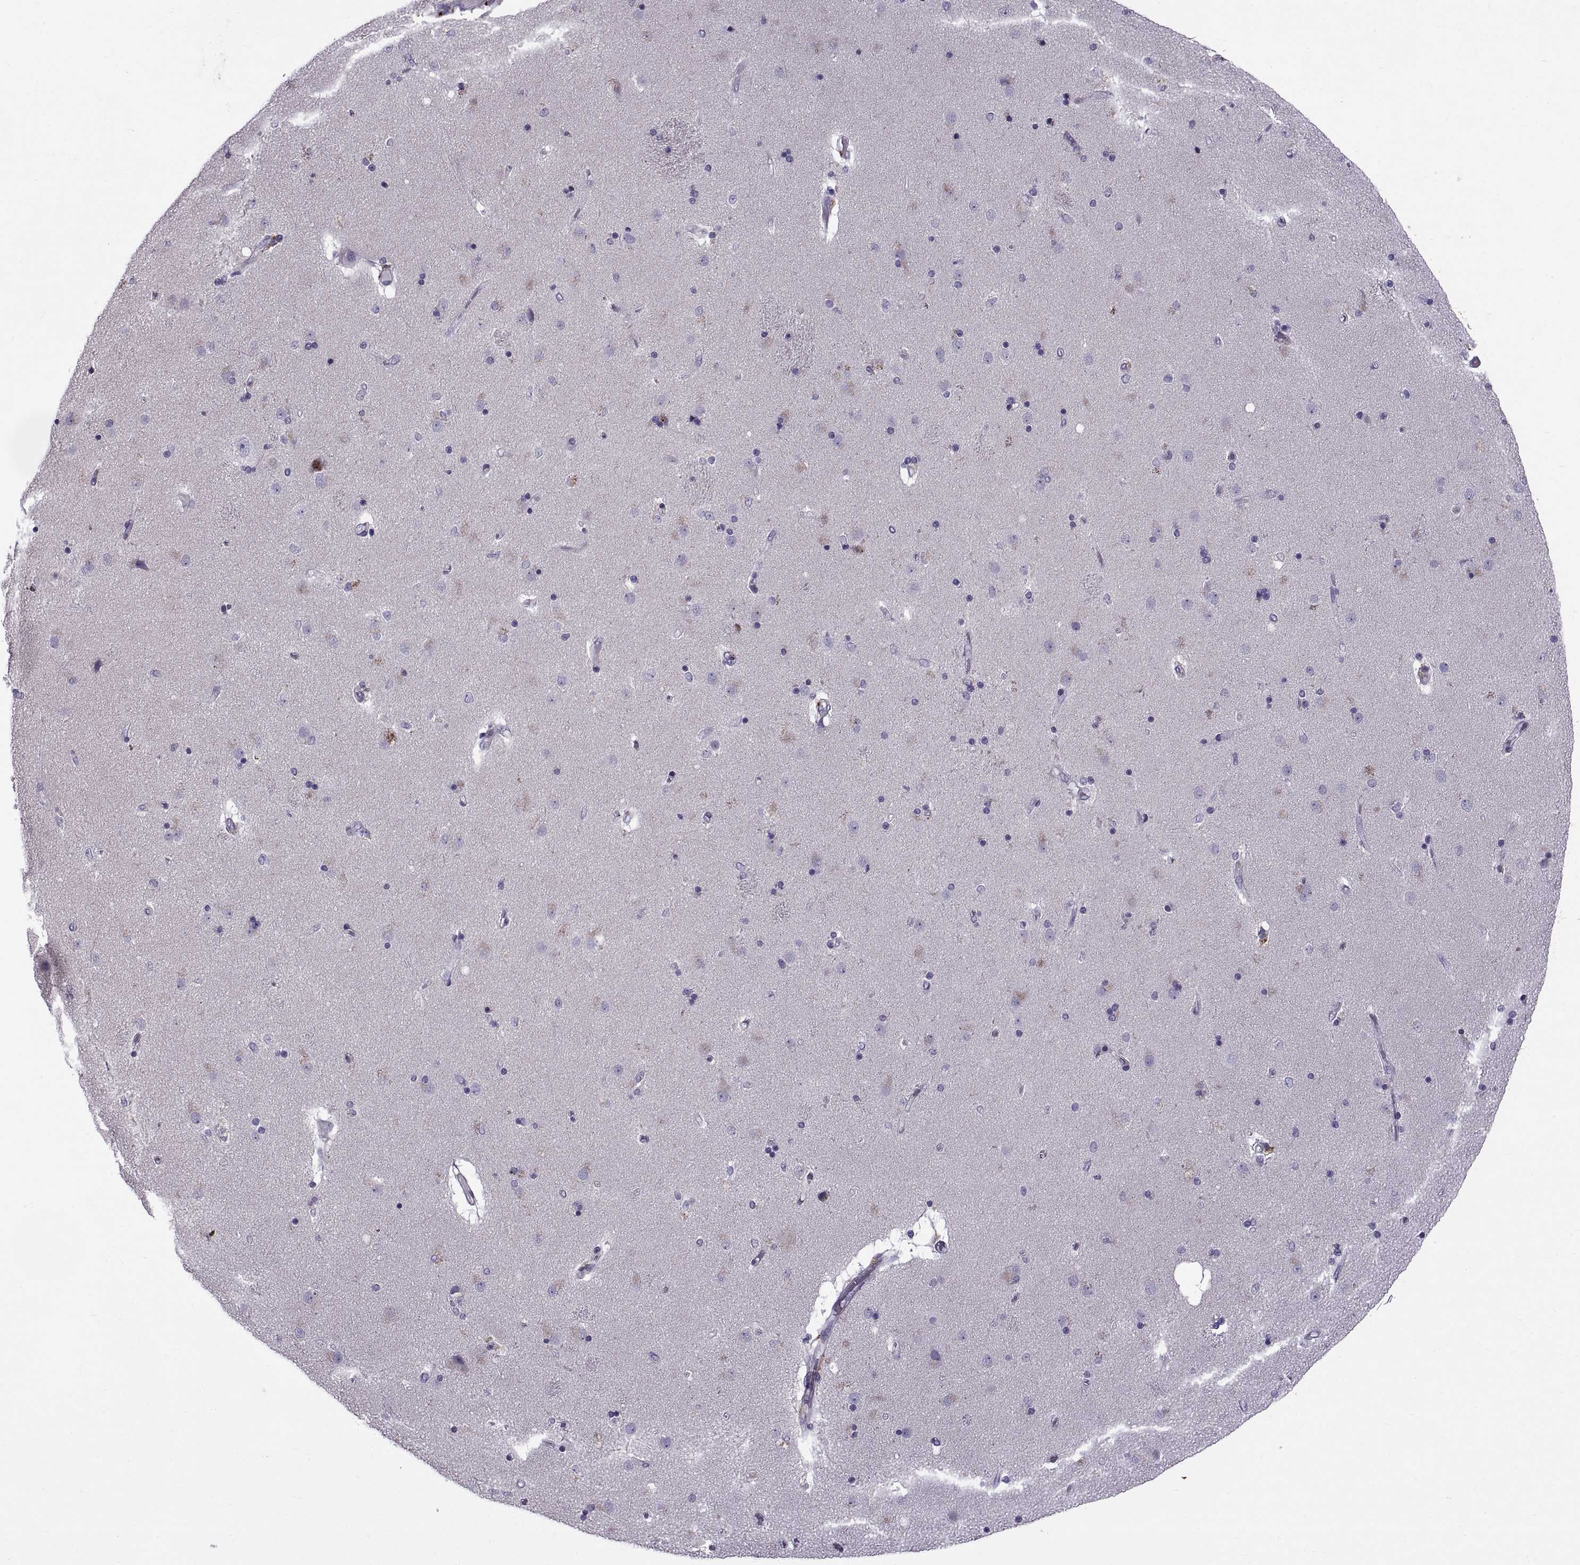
{"staining": {"intensity": "negative", "quantity": "none", "location": "none"}, "tissue": "caudate", "cell_type": "Glial cells", "image_type": "normal", "snomed": [{"axis": "morphology", "description": "Normal tissue, NOS"}, {"axis": "topography", "description": "Lateral ventricle wall"}], "caption": "DAB immunohistochemical staining of benign human caudate reveals no significant staining in glial cells. (Immunohistochemistry (ihc), brightfield microscopy, high magnification).", "gene": "CALCR", "patient": {"sex": "female", "age": 71}}